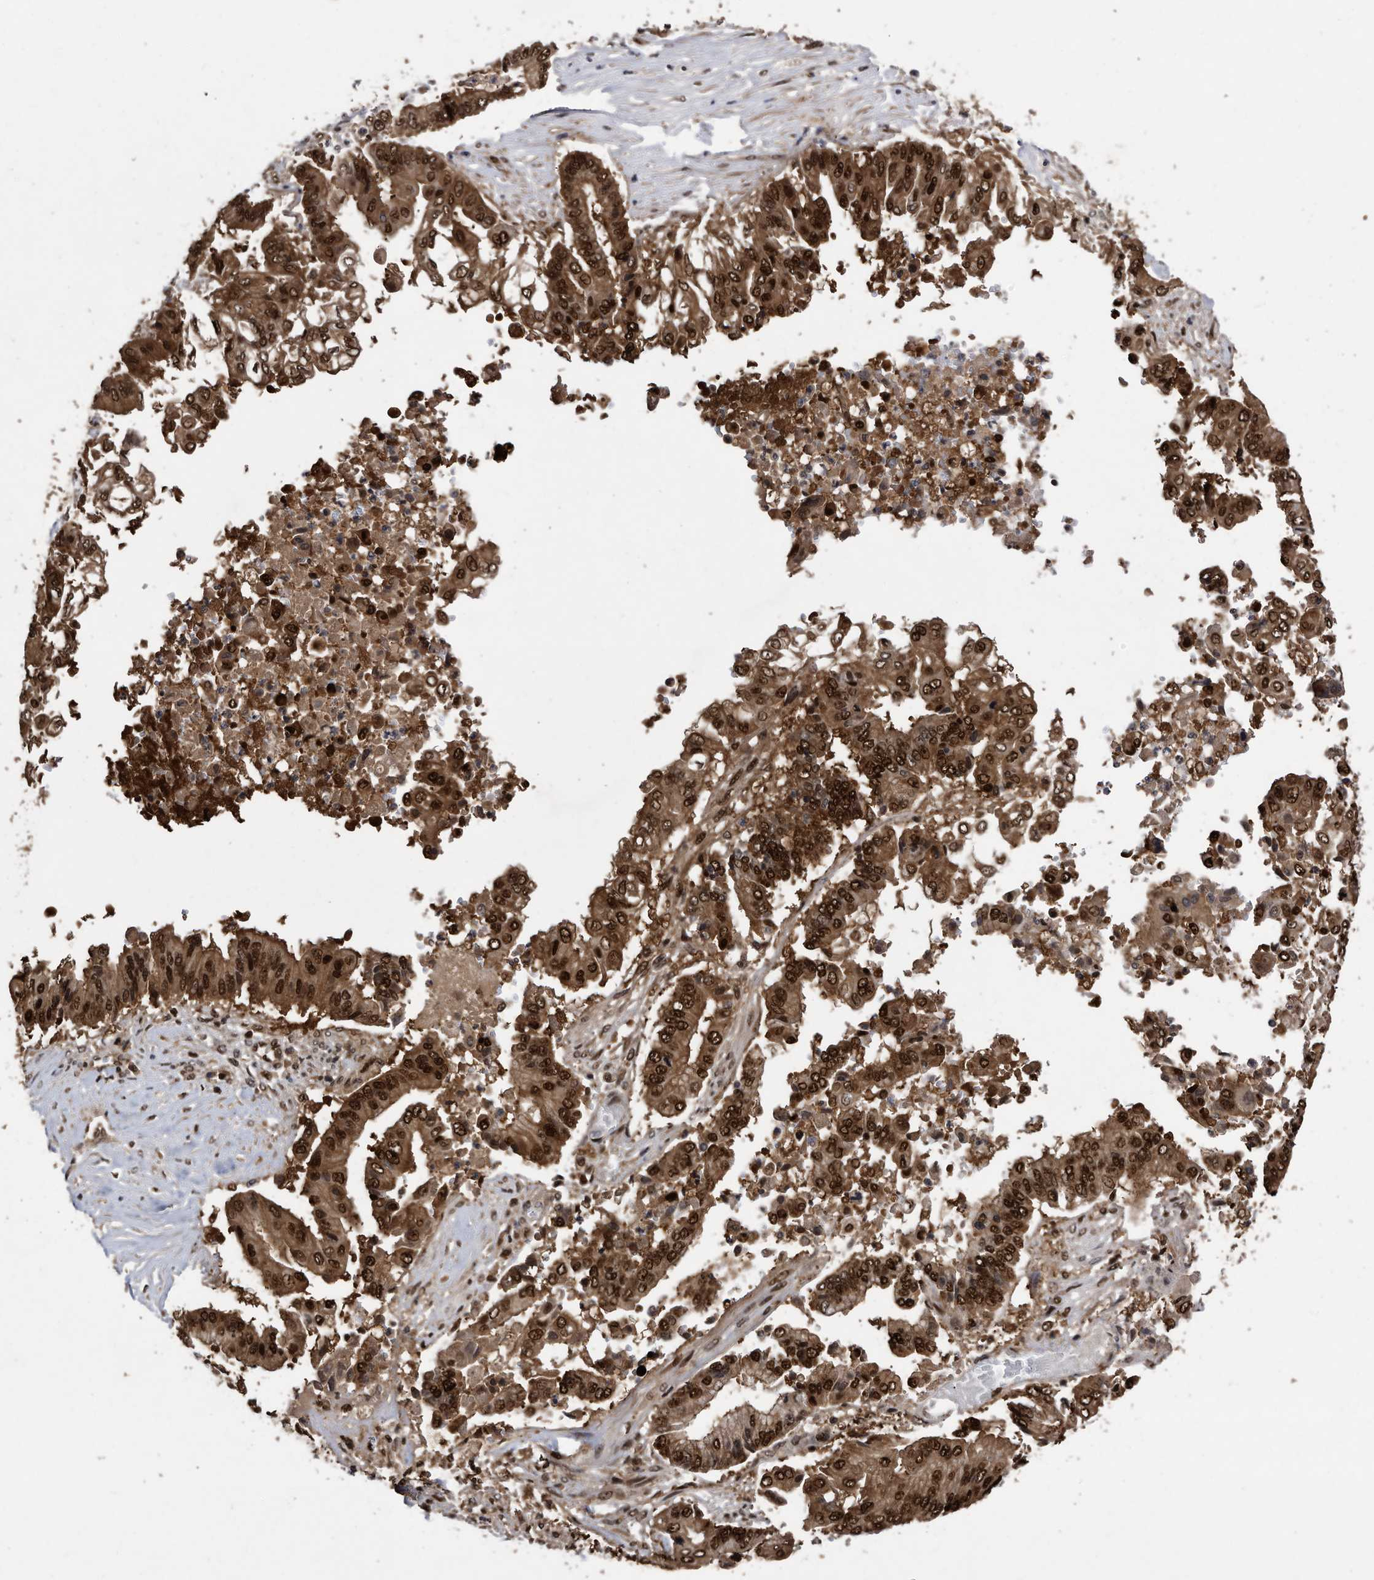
{"staining": {"intensity": "strong", "quantity": ">75%", "location": "cytoplasmic/membranous,nuclear"}, "tissue": "pancreatic cancer", "cell_type": "Tumor cells", "image_type": "cancer", "snomed": [{"axis": "morphology", "description": "Adenocarcinoma, NOS"}, {"axis": "topography", "description": "Pancreas"}], "caption": "Human adenocarcinoma (pancreatic) stained for a protein (brown) displays strong cytoplasmic/membranous and nuclear positive positivity in about >75% of tumor cells.", "gene": "RAD23B", "patient": {"sex": "female", "age": 77}}